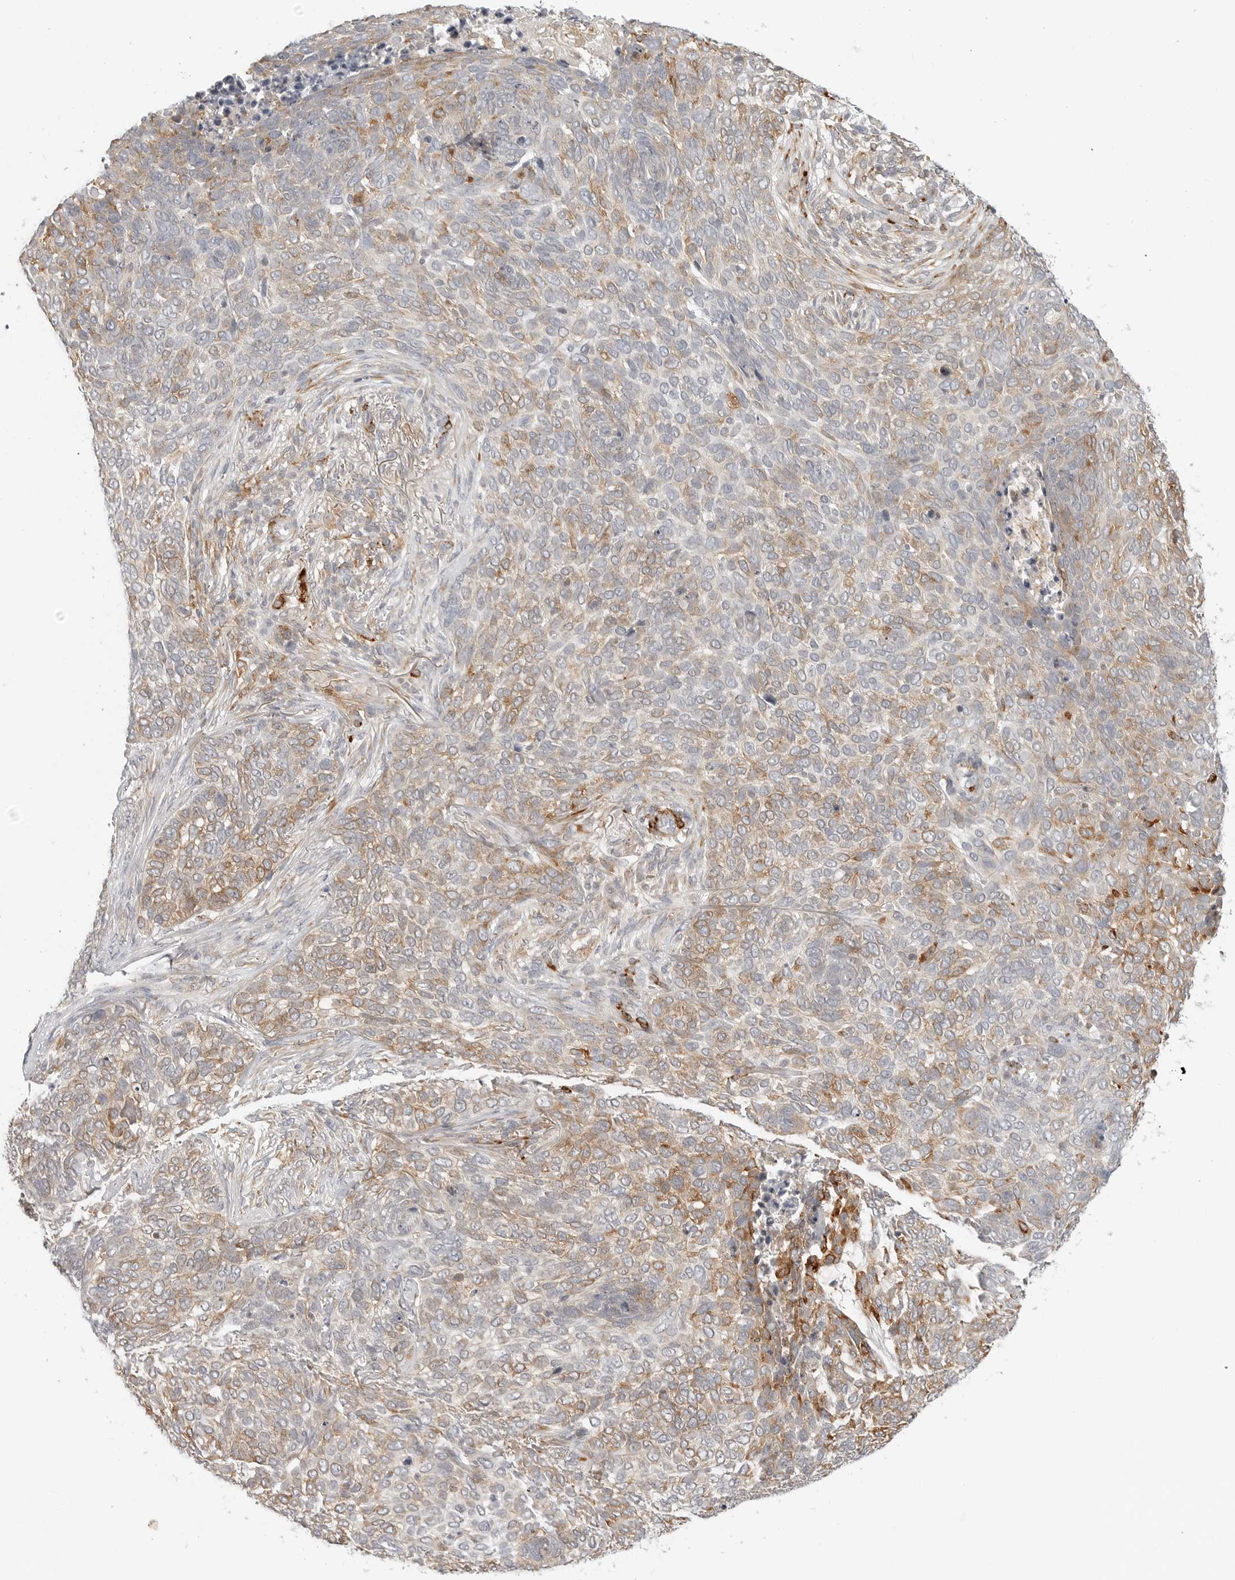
{"staining": {"intensity": "moderate", "quantity": "25%-75%", "location": "cytoplasmic/membranous"}, "tissue": "skin cancer", "cell_type": "Tumor cells", "image_type": "cancer", "snomed": [{"axis": "morphology", "description": "Basal cell carcinoma"}, {"axis": "topography", "description": "Skin"}], "caption": "Immunohistochemistry micrograph of skin basal cell carcinoma stained for a protein (brown), which demonstrates medium levels of moderate cytoplasmic/membranous positivity in approximately 25%-75% of tumor cells.", "gene": "C1QTNF1", "patient": {"sex": "female", "age": 64}}